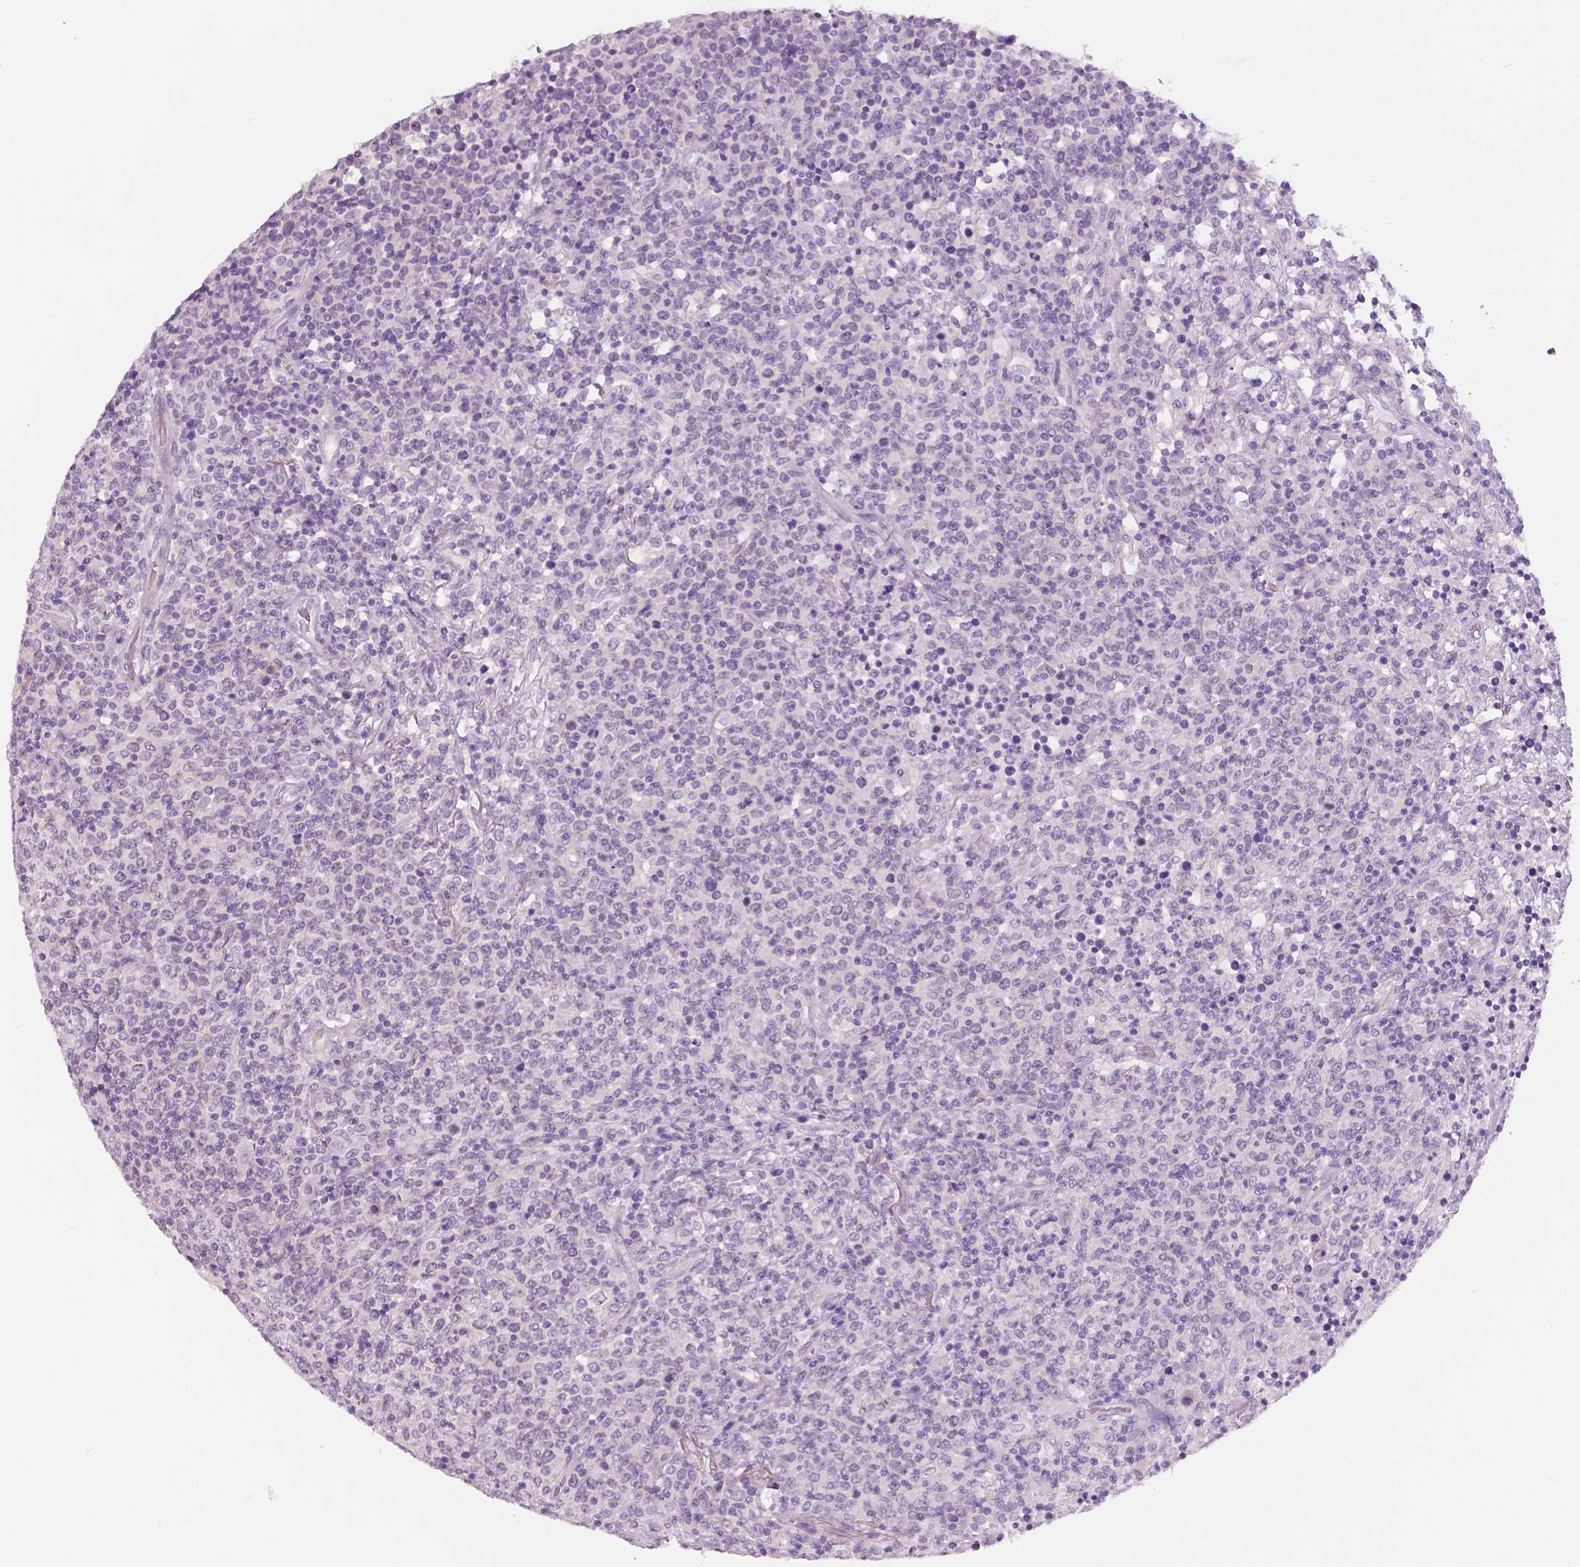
{"staining": {"intensity": "negative", "quantity": "none", "location": "none"}, "tissue": "lymphoma", "cell_type": "Tumor cells", "image_type": "cancer", "snomed": [{"axis": "morphology", "description": "Malignant lymphoma, non-Hodgkin's type, High grade"}, {"axis": "topography", "description": "Lung"}], "caption": "Malignant lymphoma, non-Hodgkin's type (high-grade) was stained to show a protein in brown. There is no significant positivity in tumor cells.", "gene": "SLC24A1", "patient": {"sex": "male", "age": 79}}